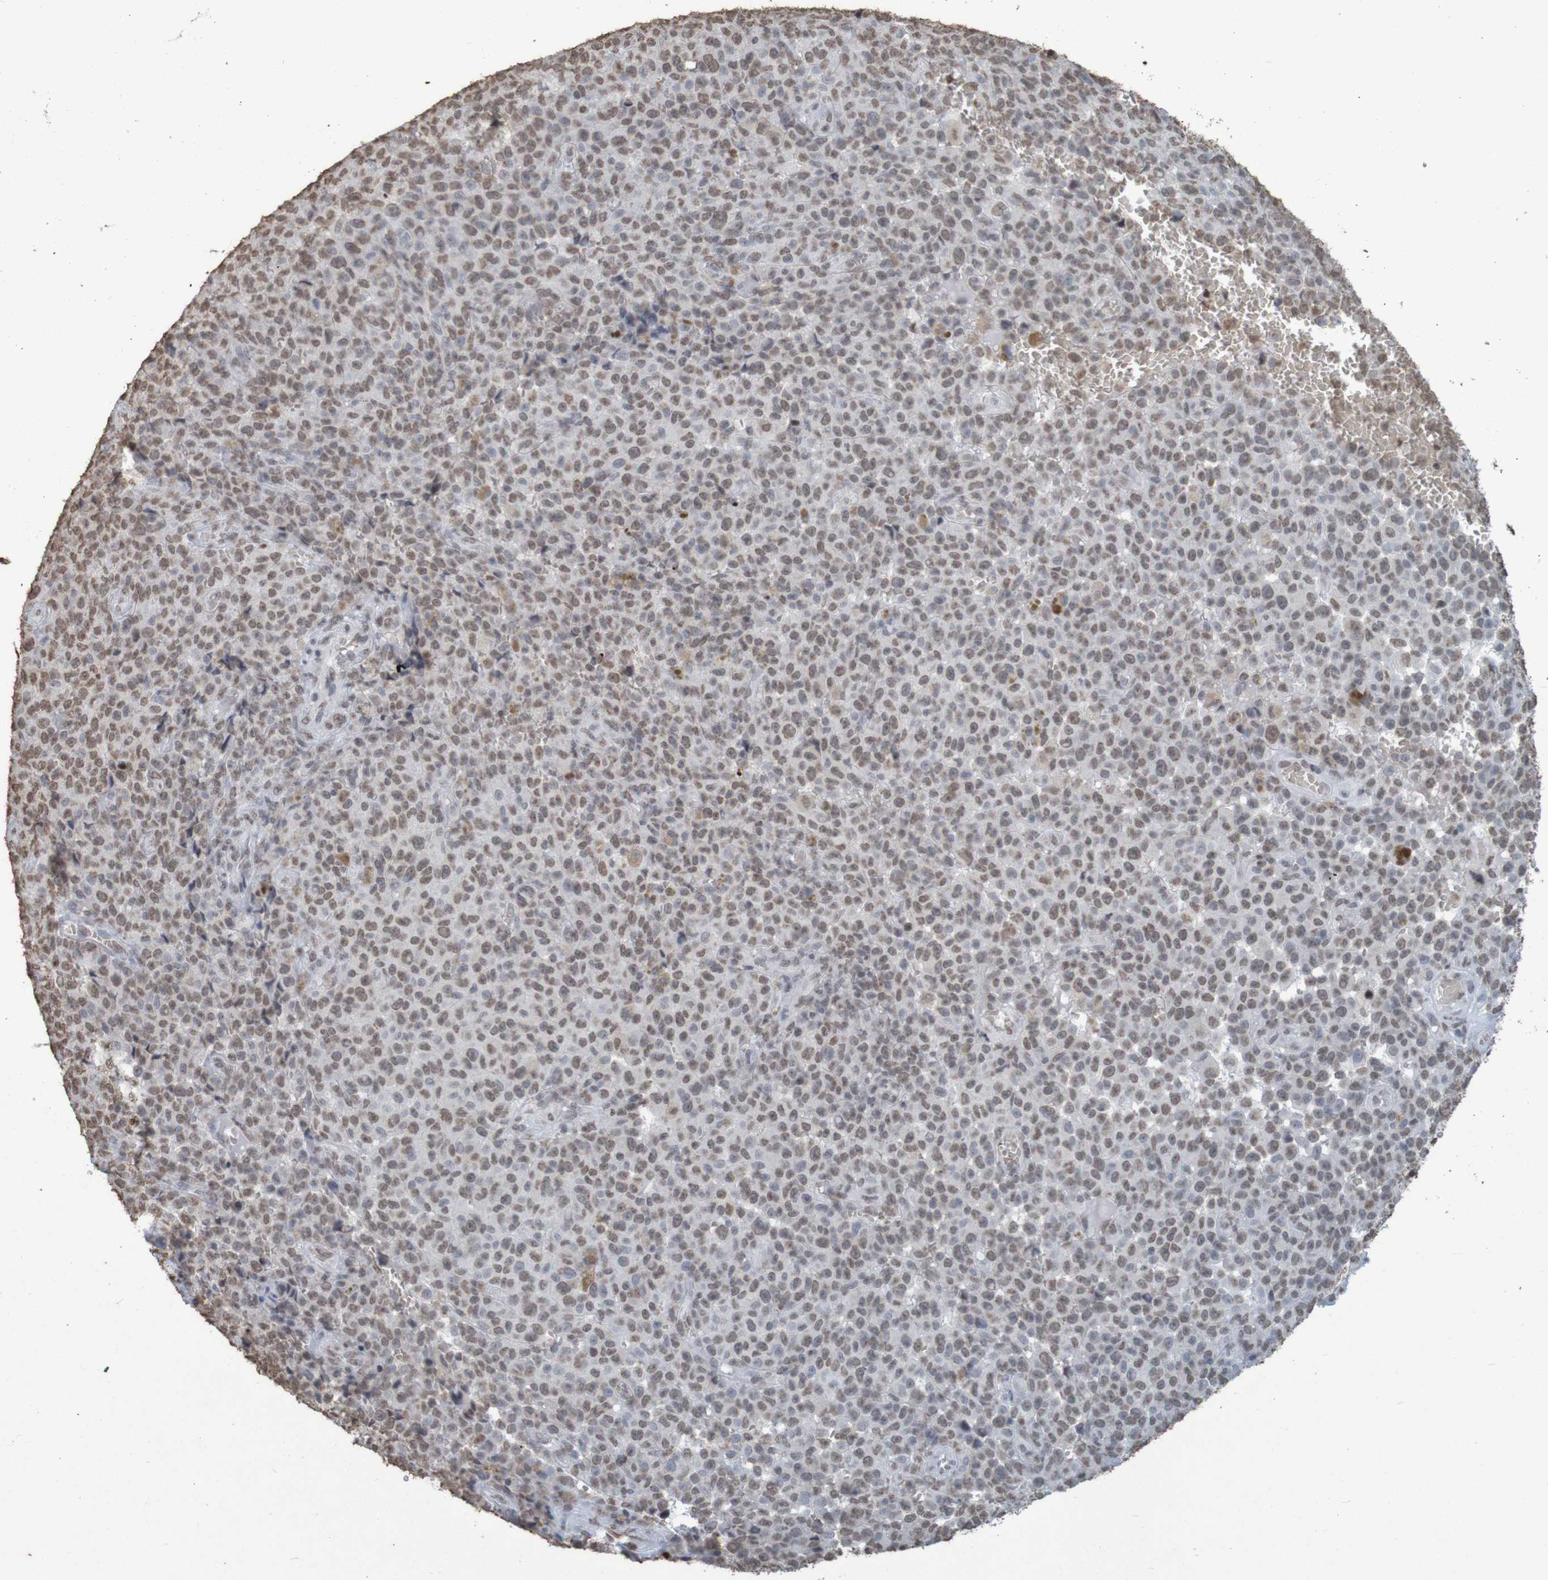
{"staining": {"intensity": "weak", "quantity": ">75%", "location": "nuclear"}, "tissue": "melanoma", "cell_type": "Tumor cells", "image_type": "cancer", "snomed": [{"axis": "morphology", "description": "Malignant melanoma, NOS"}, {"axis": "topography", "description": "Skin"}], "caption": "There is low levels of weak nuclear staining in tumor cells of malignant melanoma, as demonstrated by immunohistochemical staining (brown color).", "gene": "GFI1", "patient": {"sex": "female", "age": 82}}